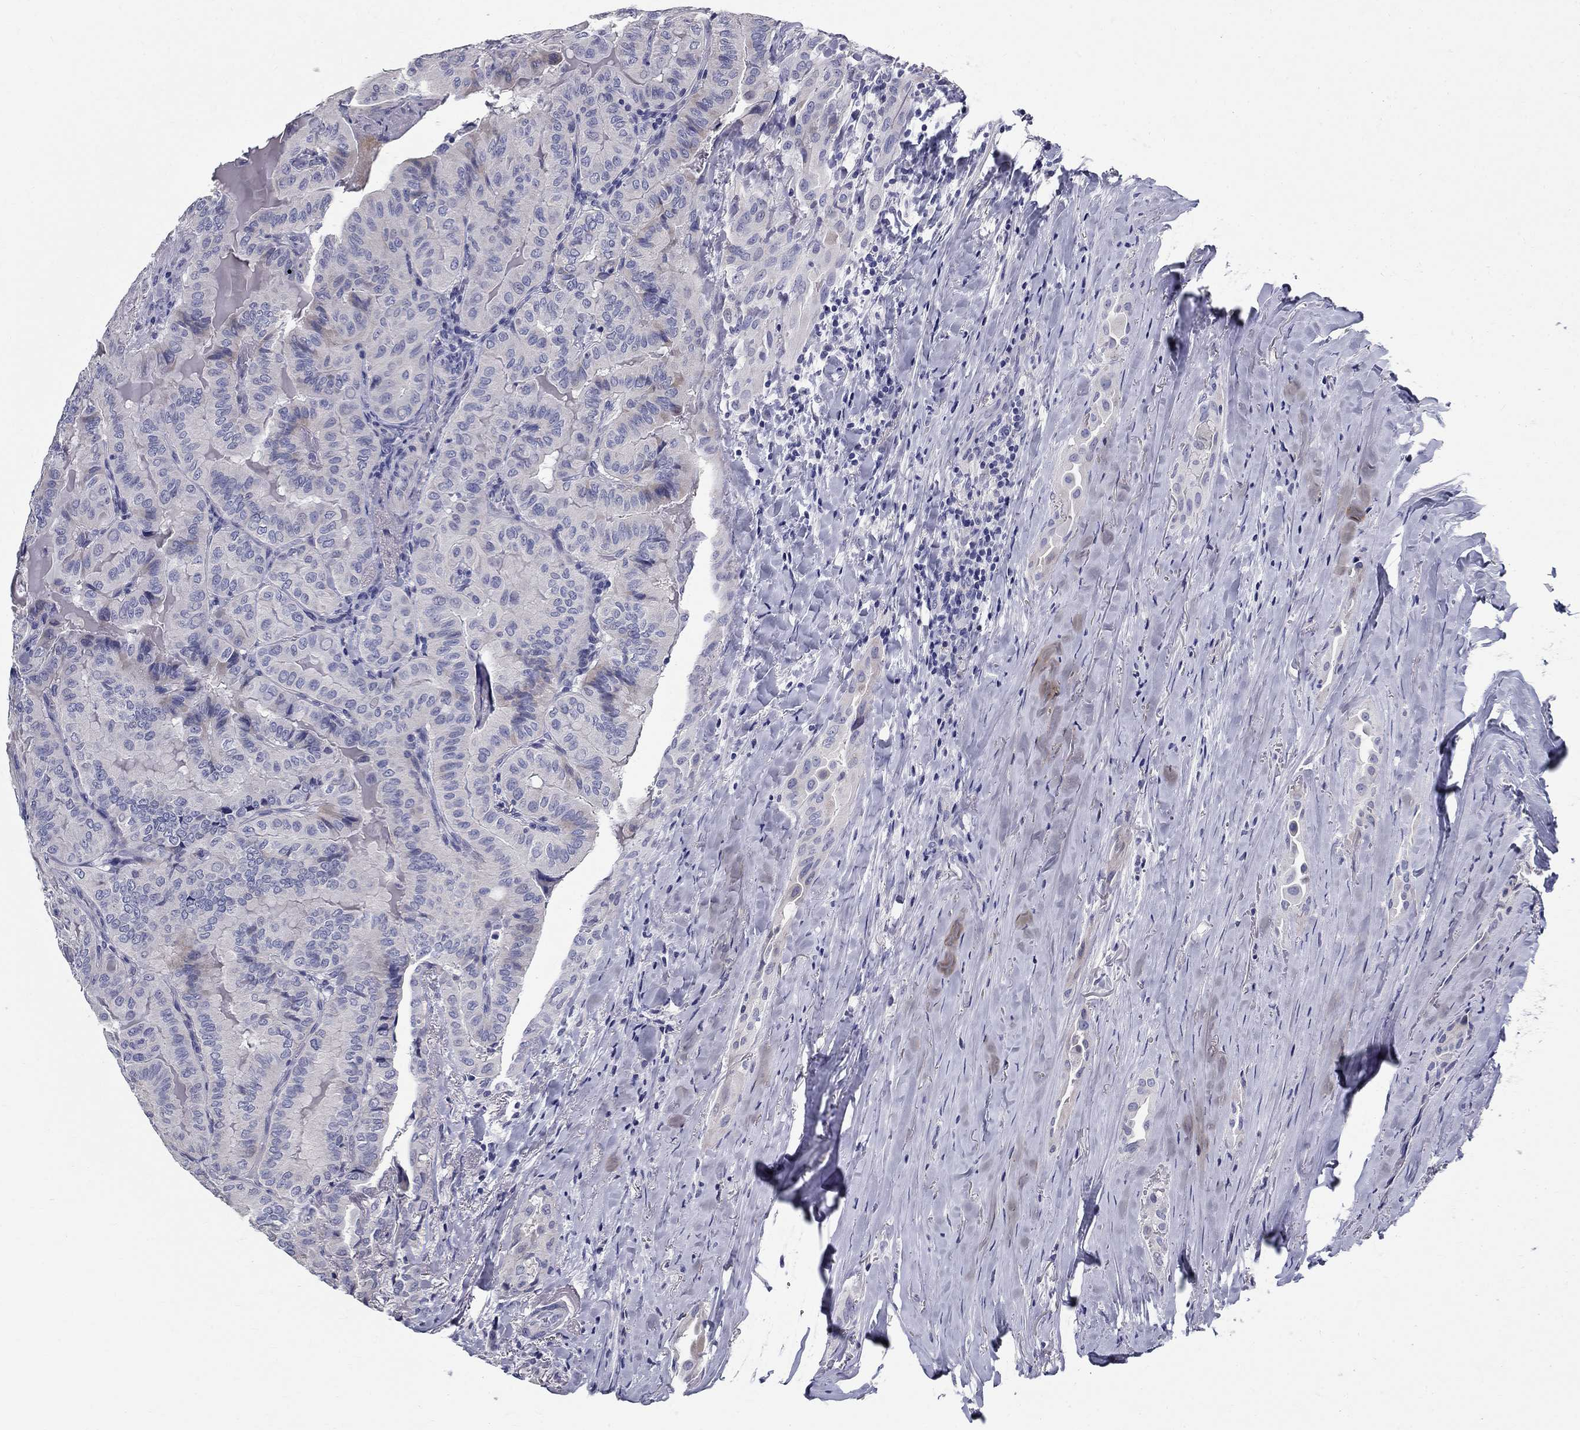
{"staining": {"intensity": "weak", "quantity": "<25%", "location": "cytoplasmic/membranous"}, "tissue": "thyroid cancer", "cell_type": "Tumor cells", "image_type": "cancer", "snomed": [{"axis": "morphology", "description": "Papillary adenocarcinoma, NOS"}, {"axis": "topography", "description": "Thyroid gland"}], "caption": "Image shows no protein expression in tumor cells of papillary adenocarcinoma (thyroid) tissue.", "gene": "TGM4", "patient": {"sex": "female", "age": 68}}